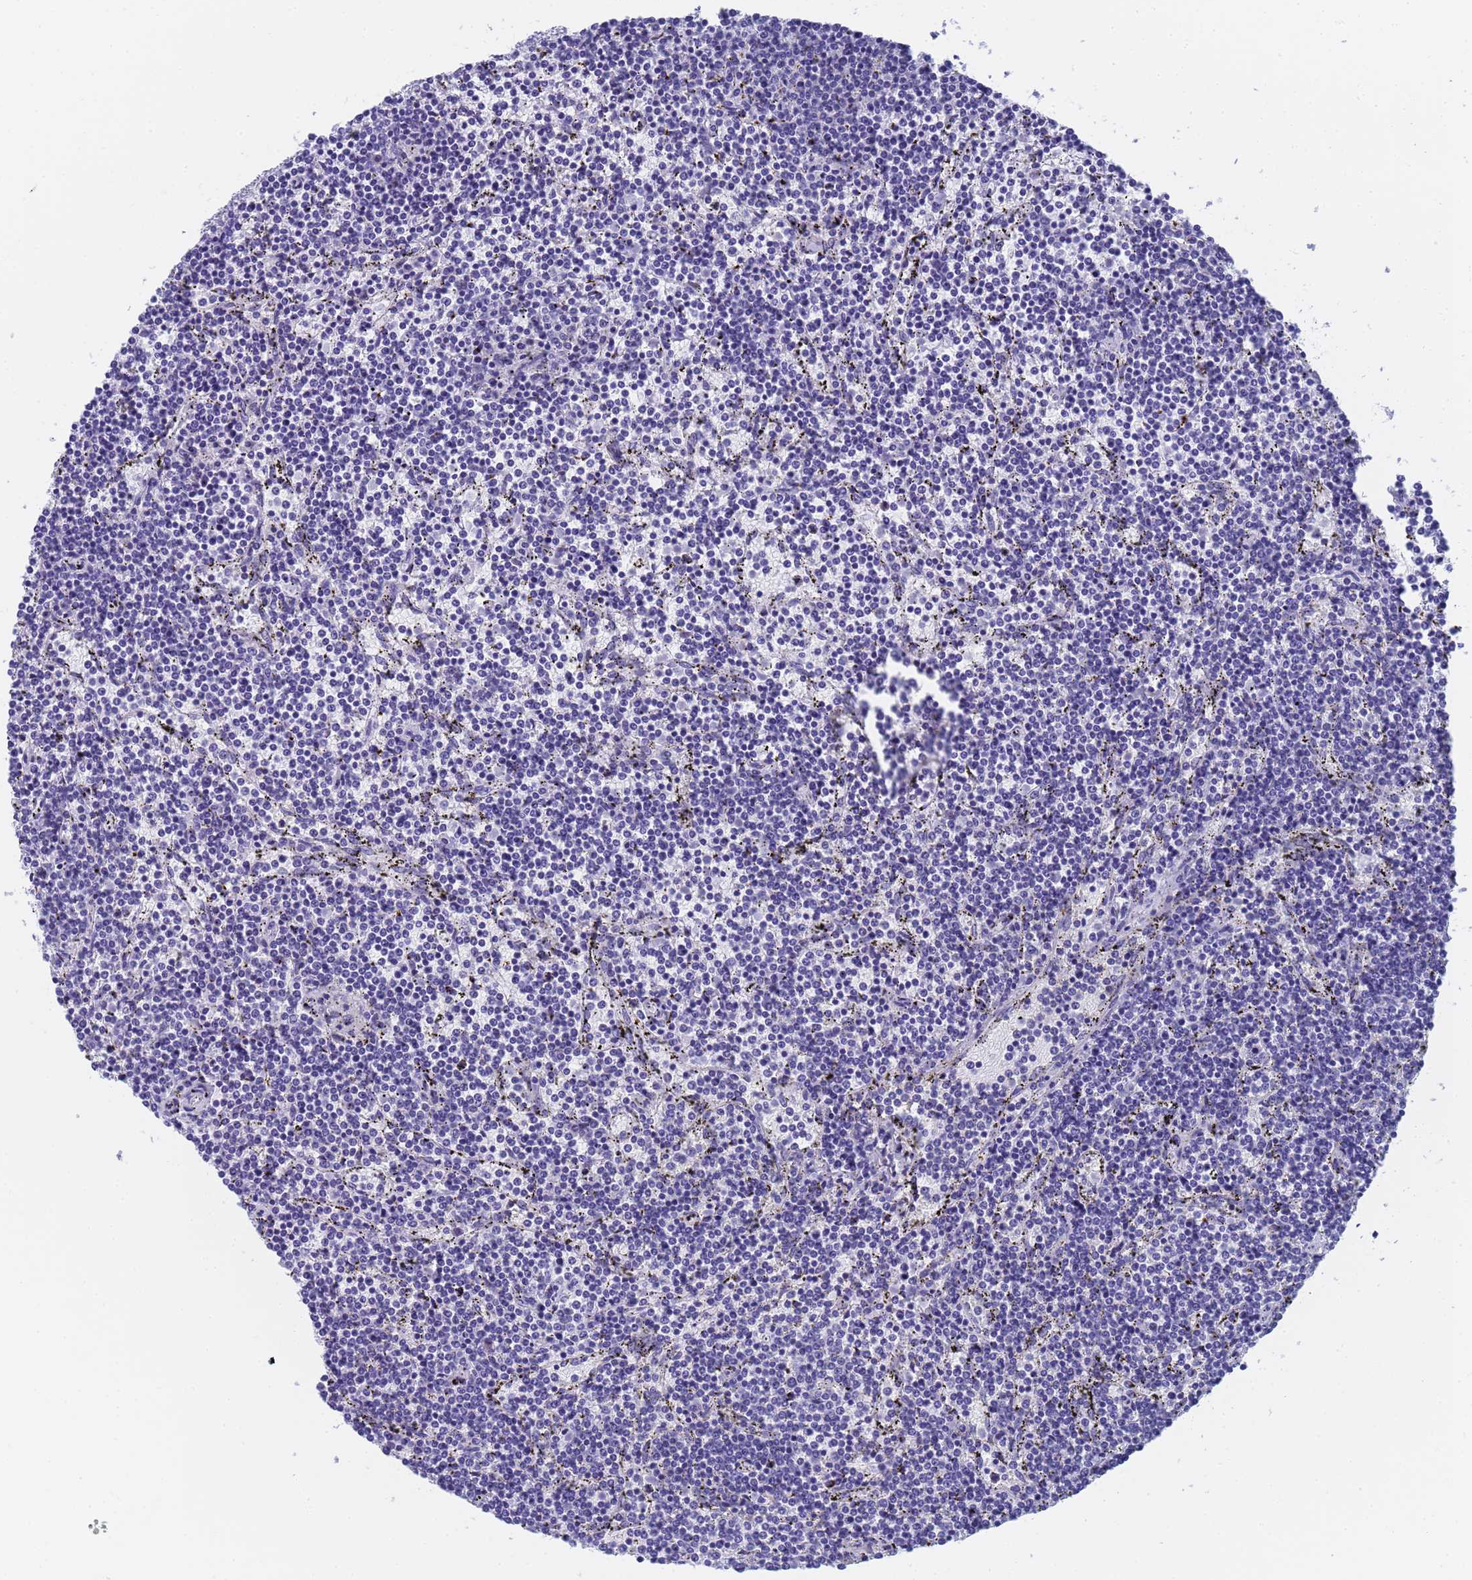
{"staining": {"intensity": "negative", "quantity": "none", "location": "none"}, "tissue": "lymphoma", "cell_type": "Tumor cells", "image_type": "cancer", "snomed": [{"axis": "morphology", "description": "Malignant lymphoma, non-Hodgkin's type, Low grade"}, {"axis": "topography", "description": "Spleen"}], "caption": "DAB immunohistochemical staining of malignant lymphoma, non-Hodgkin's type (low-grade) exhibits no significant positivity in tumor cells.", "gene": "STATH", "patient": {"sex": "female", "age": 50}}